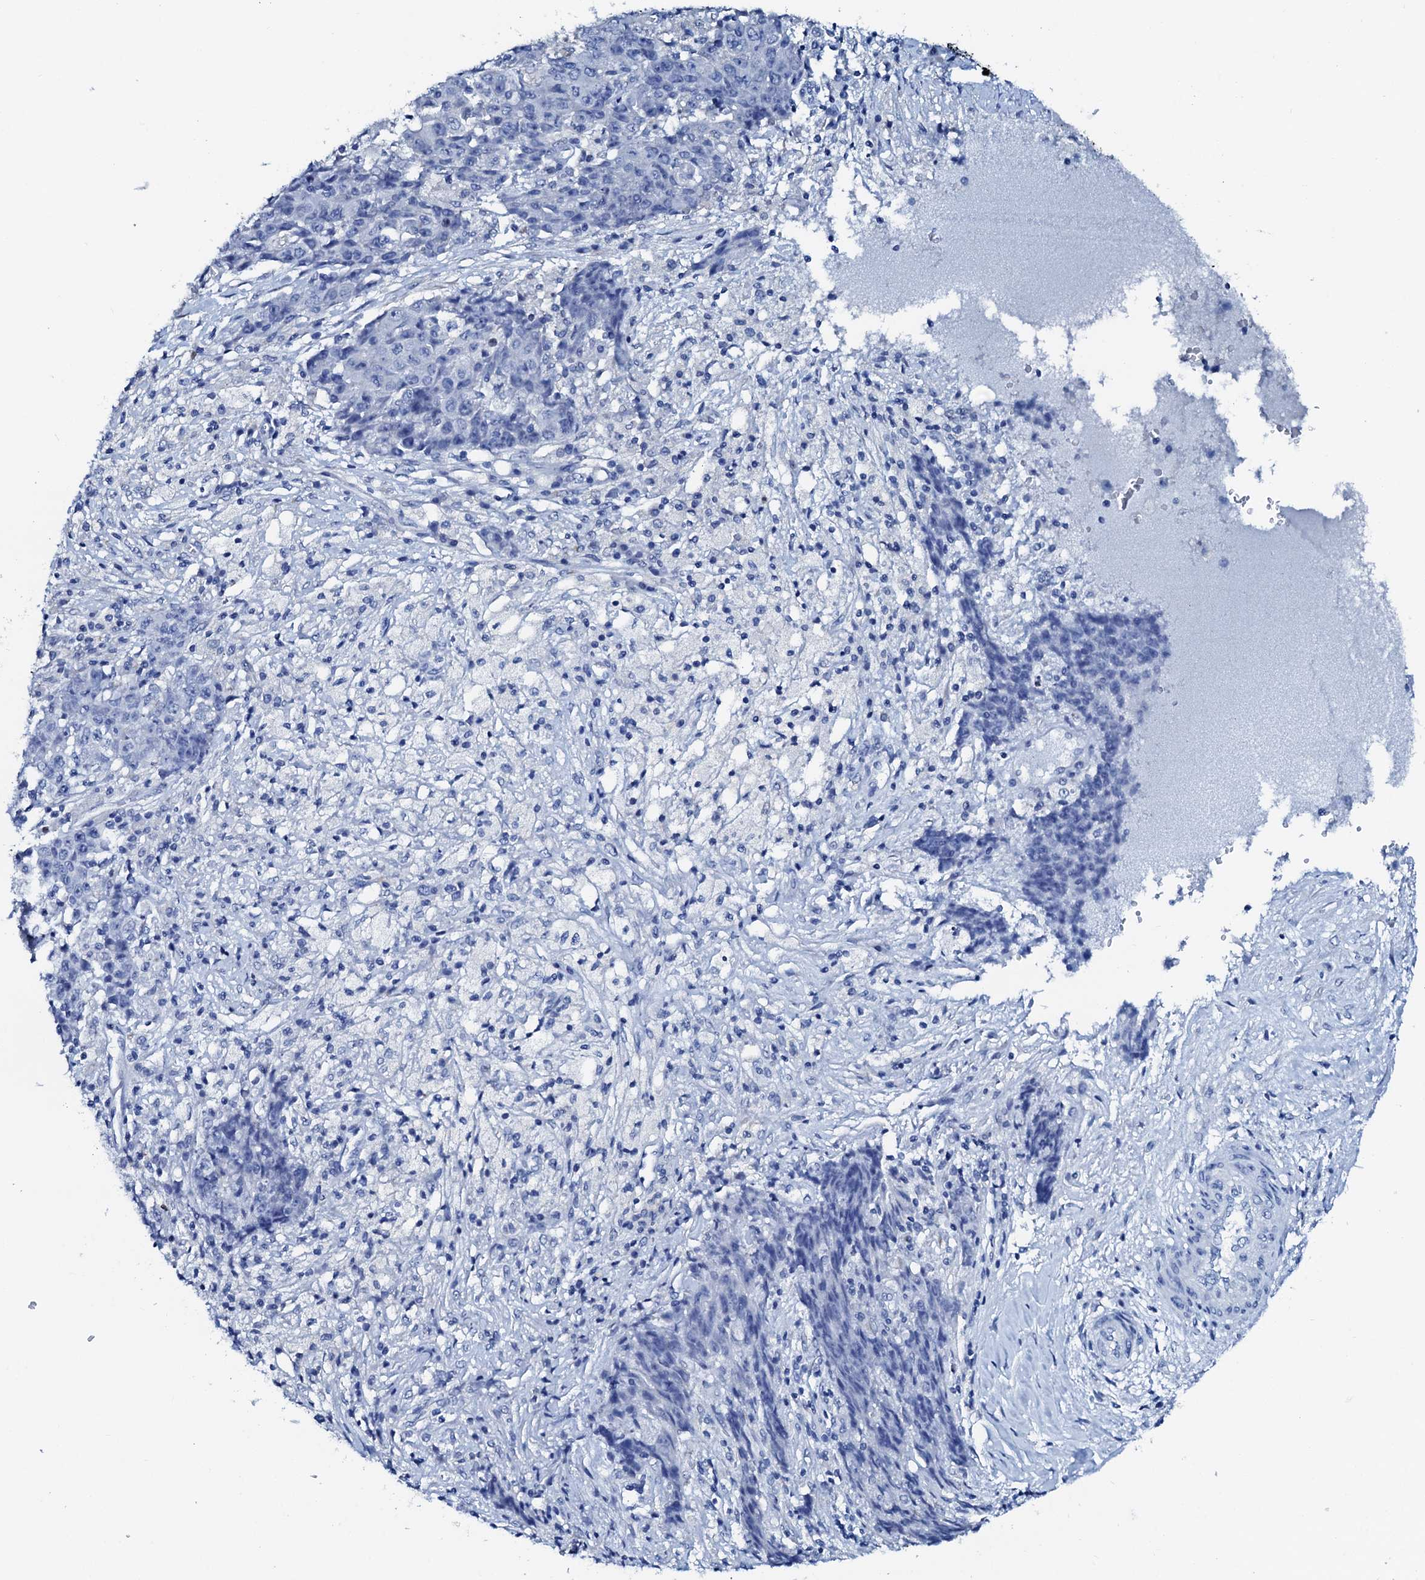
{"staining": {"intensity": "negative", "quantity": "none", "location": "none"}, "tissue": "ovarian cancer", "cell_type": "Tumor cells", "image_type": "cancer", "snomed": [{"axis": "morphology", "description": "Carcinoma, endometroid"}, {"axis": "topography", "description": "Ovary"}], "caption": "High magnification brightfield microscopy of ovarian cancer stained with DAB (3,3'-diaminobenzidine) (brown) and counterstained with hematoxylin (blue): tumor cells show no significant staining.", "gene": "AMER2", "patient": {"sex": "female", "age": 42}}